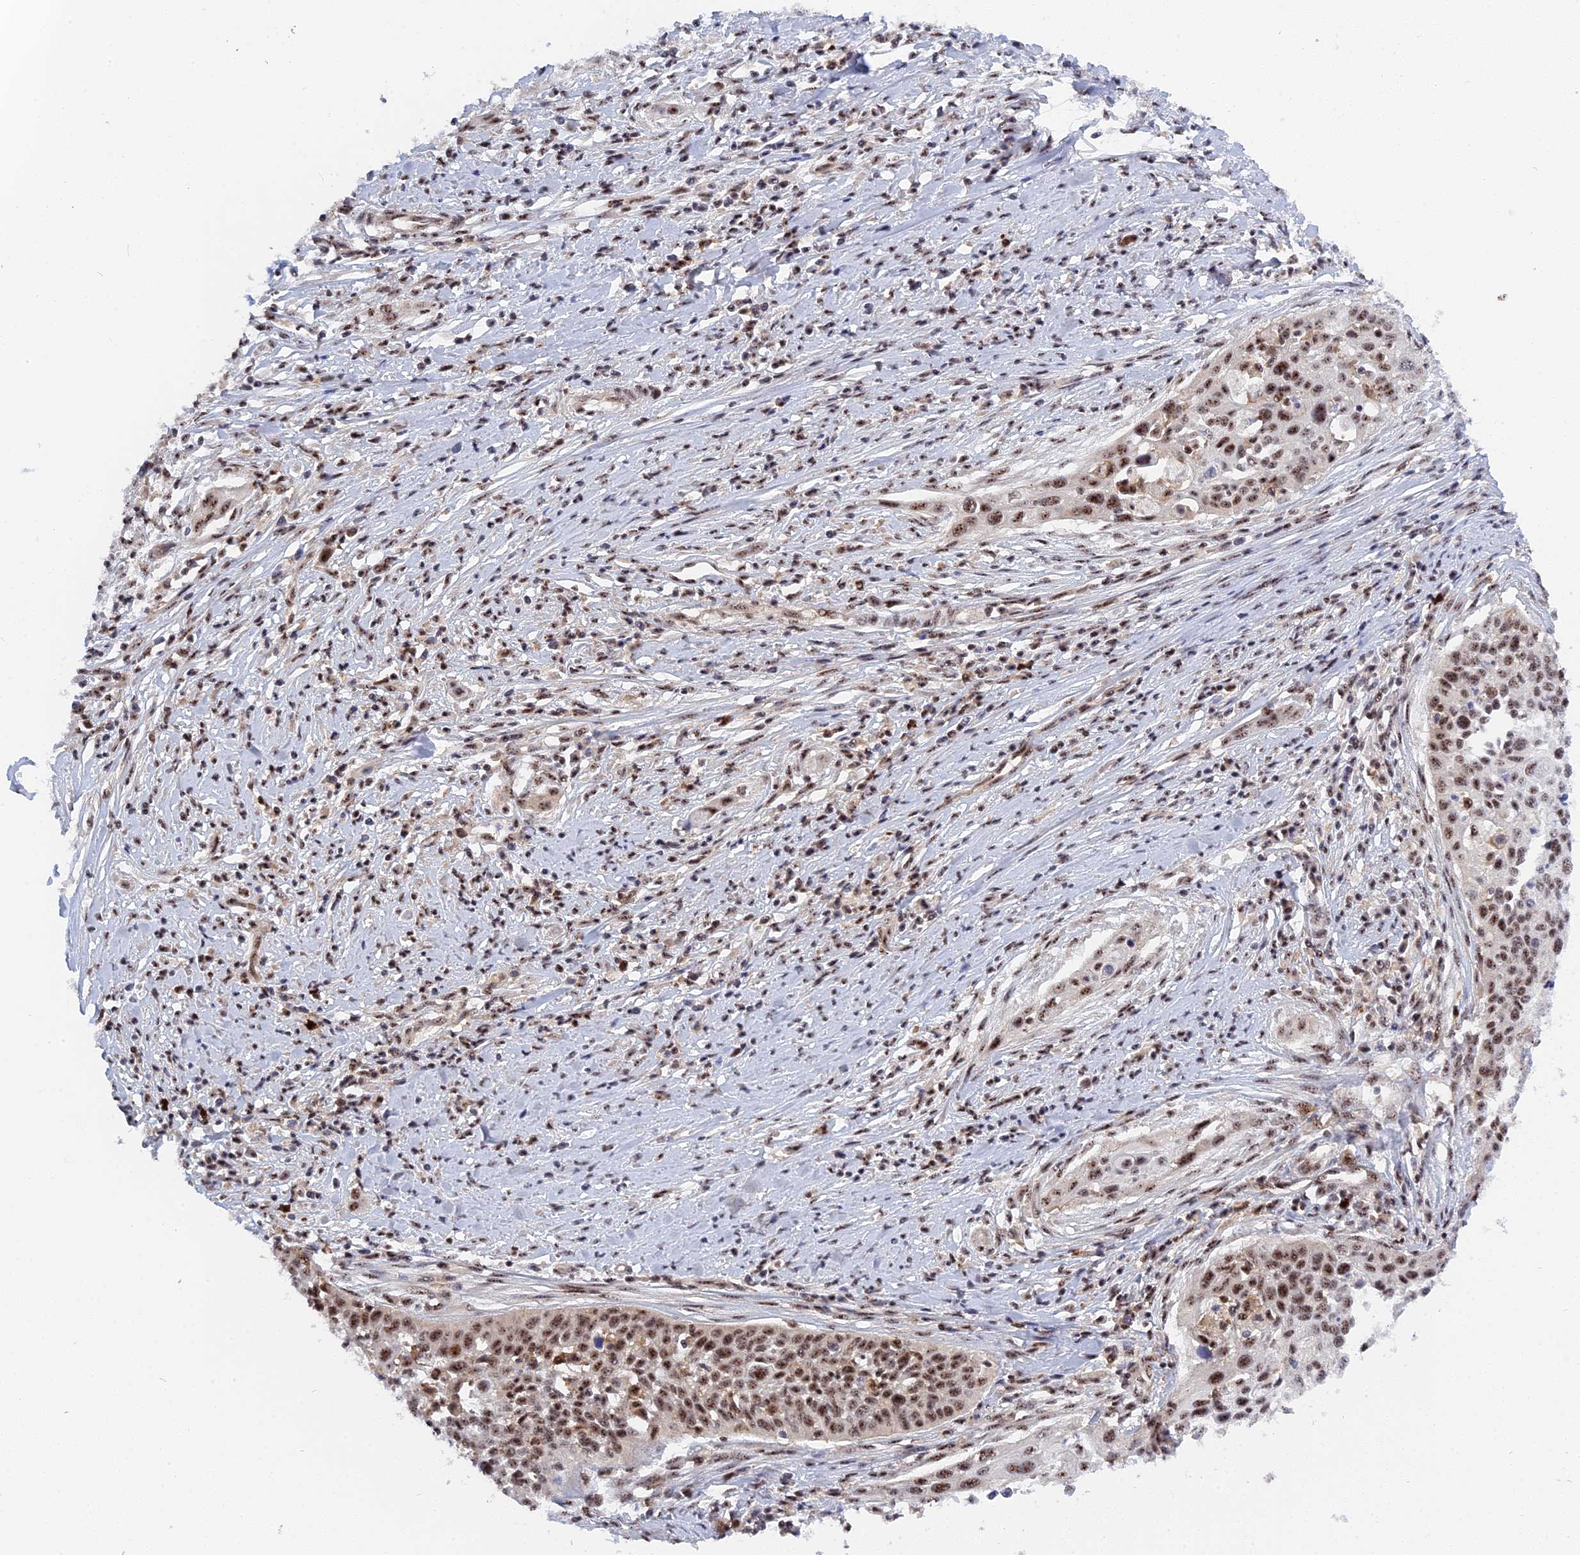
{"staining": {"intensity": "moderate", "quantity": ">75%", "location": "nuclear"}, "tissue": "cervical cancer", "cell_type": "Tumor cells", "image_type": "cancer", "snomed": [{"axis": "morphology", "description": "Squamous cell carcinoma, NOS"}, {"axis": "topography", "description": "Cervix"}], "caption": "Cervical squamous cell carcinoma stained for a protein (brown) reveals moderate nuclear positive staining in approximately >75% of tumor cells.", "gene": "TAB1", "patient": {"sex": "female", "age": 34}}